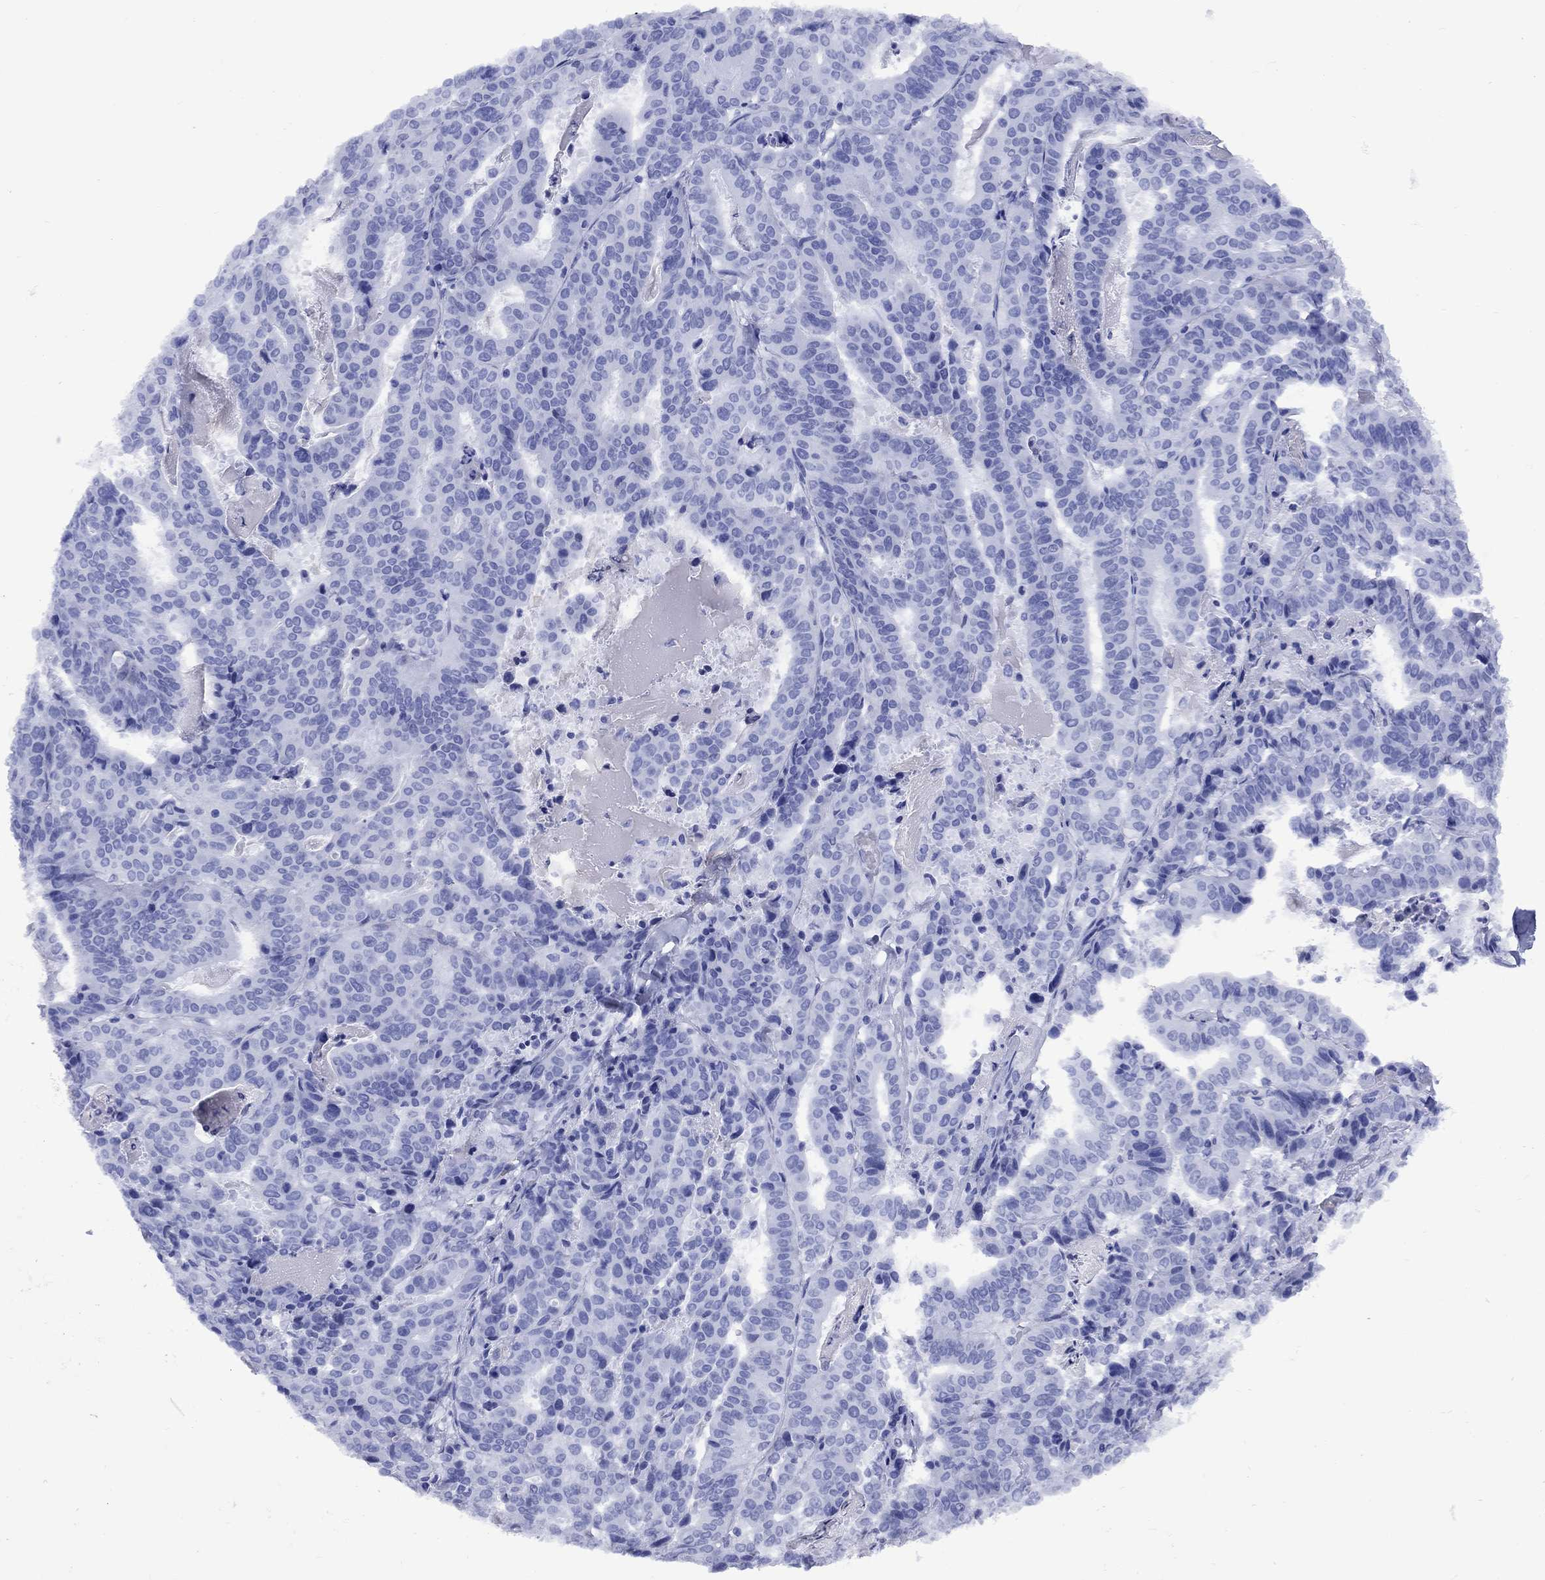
{"staining": {"intensity": "negative", "quantity": "none", "location": "none"}, "tissue": "stomach cancer", "cell_type": "Tumor cells", "image_type": "cancer", "snomed": [{"axis": "morphology", "description": "Adenocarcinoma, NOS"}, {"axis": "topography", "description": "Stomach"}], "caption": "This is an immunohistochemistry (IHC) micrograph of human stomach adenocarcinoma. There is no staining in tumor cells.", "gene": "APOA2", "patient": {"sex": "male", "age": 48}}